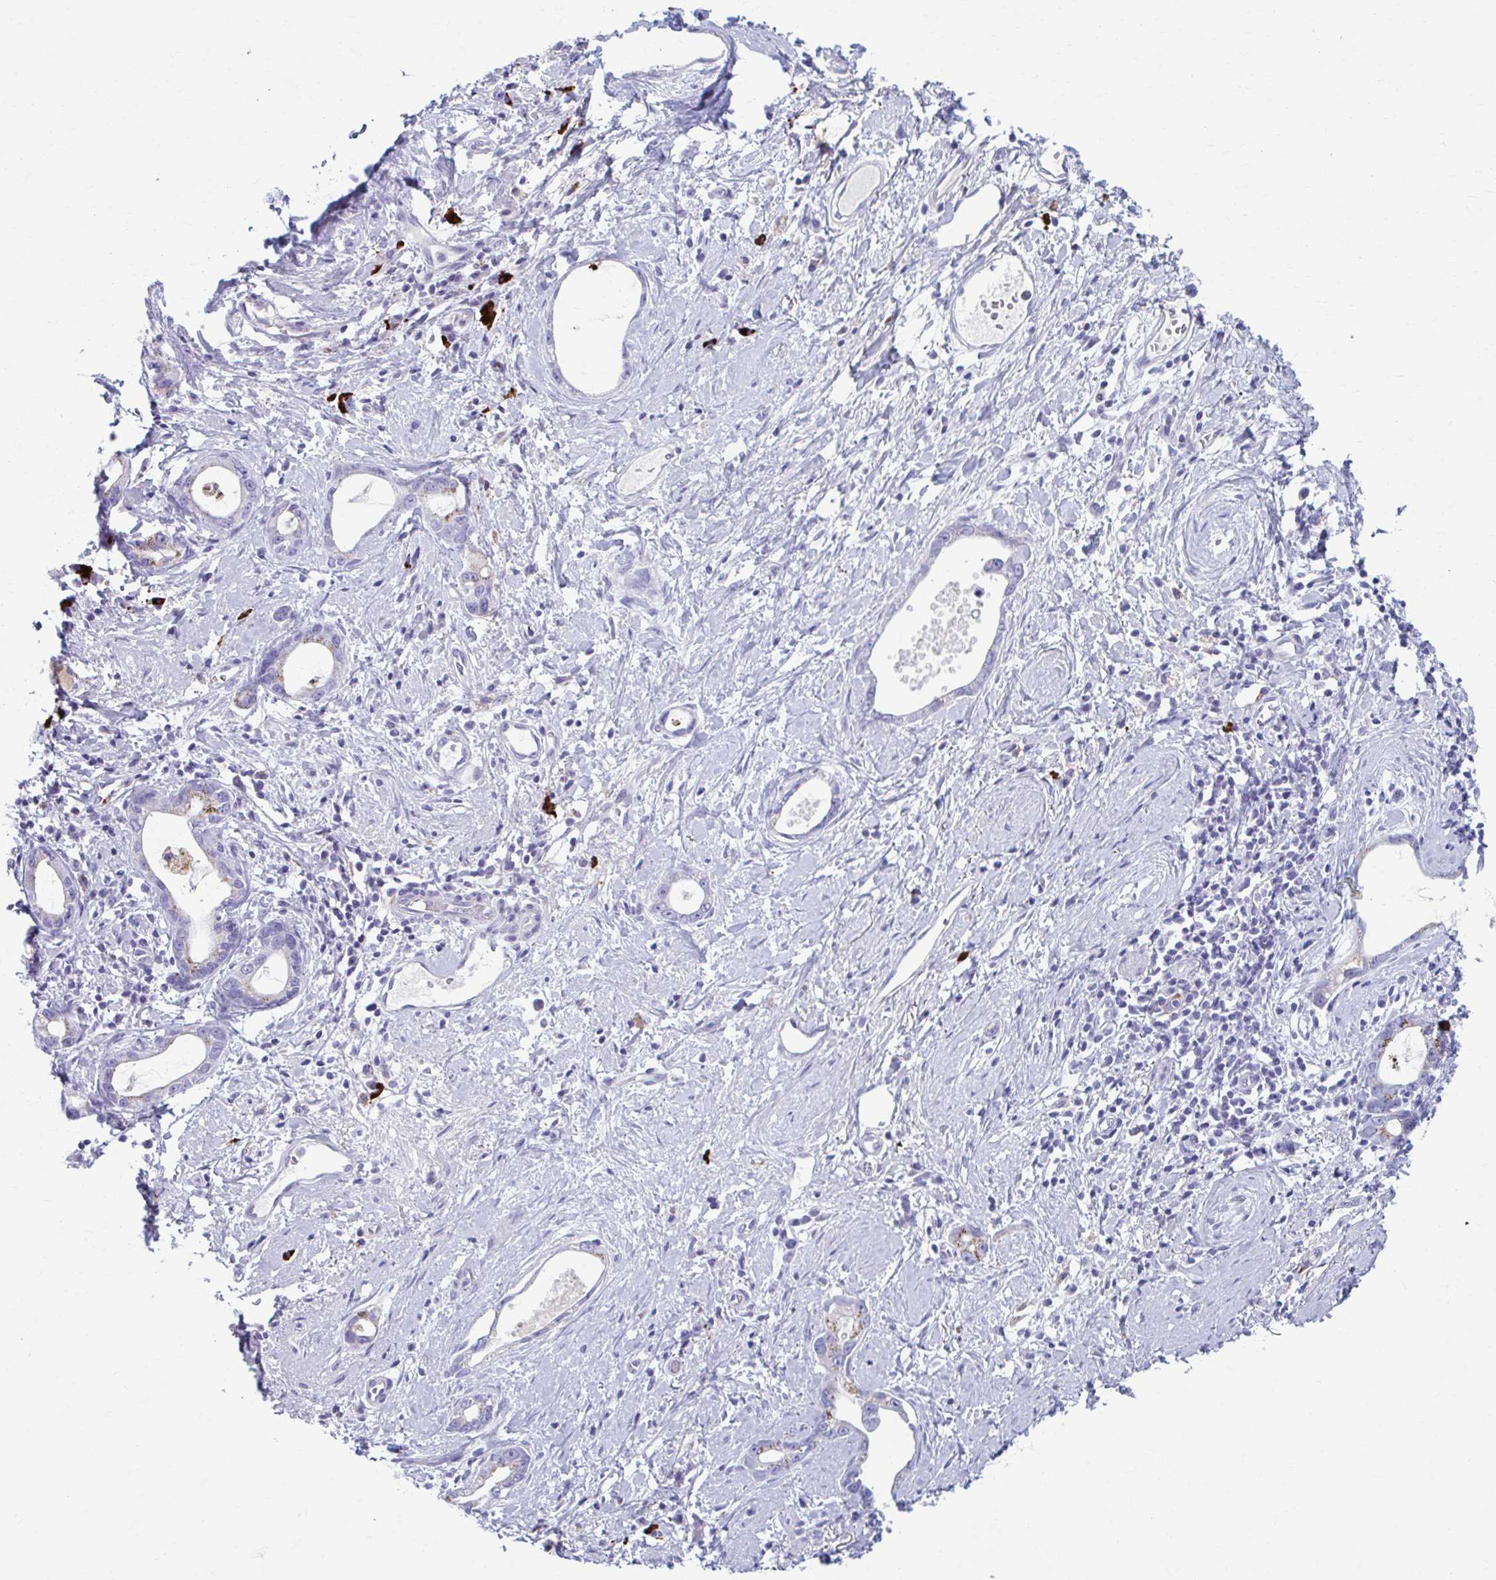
{"staining": {"intensity": "moderate", "quantity": "<25%", "location": "cytoplasmic/membranous"}, "tissue": "stomach cancer", "cell_type": "Tumor cells", "image_type": "cancer", "snomed": [{"axis": "morphology", "description": "Adenocarcinoma, NOS"}, {"axis": "topography", "description": "Stomach"}], "caption": "Immunohistochemical staining of human adenocarcinoma (stomach) reveals low levels of moderate cytoplasmic/membranous protein positivity in approximately <25% of tumor cells. Using DAB (3,3'-diaminobenzidine) (brown) and hematoxylin (blue) stains, captured at high magnification using brightfield microscopy.", "gene": "C12orf71", "patient": {"sex": "male", "age": 55}}